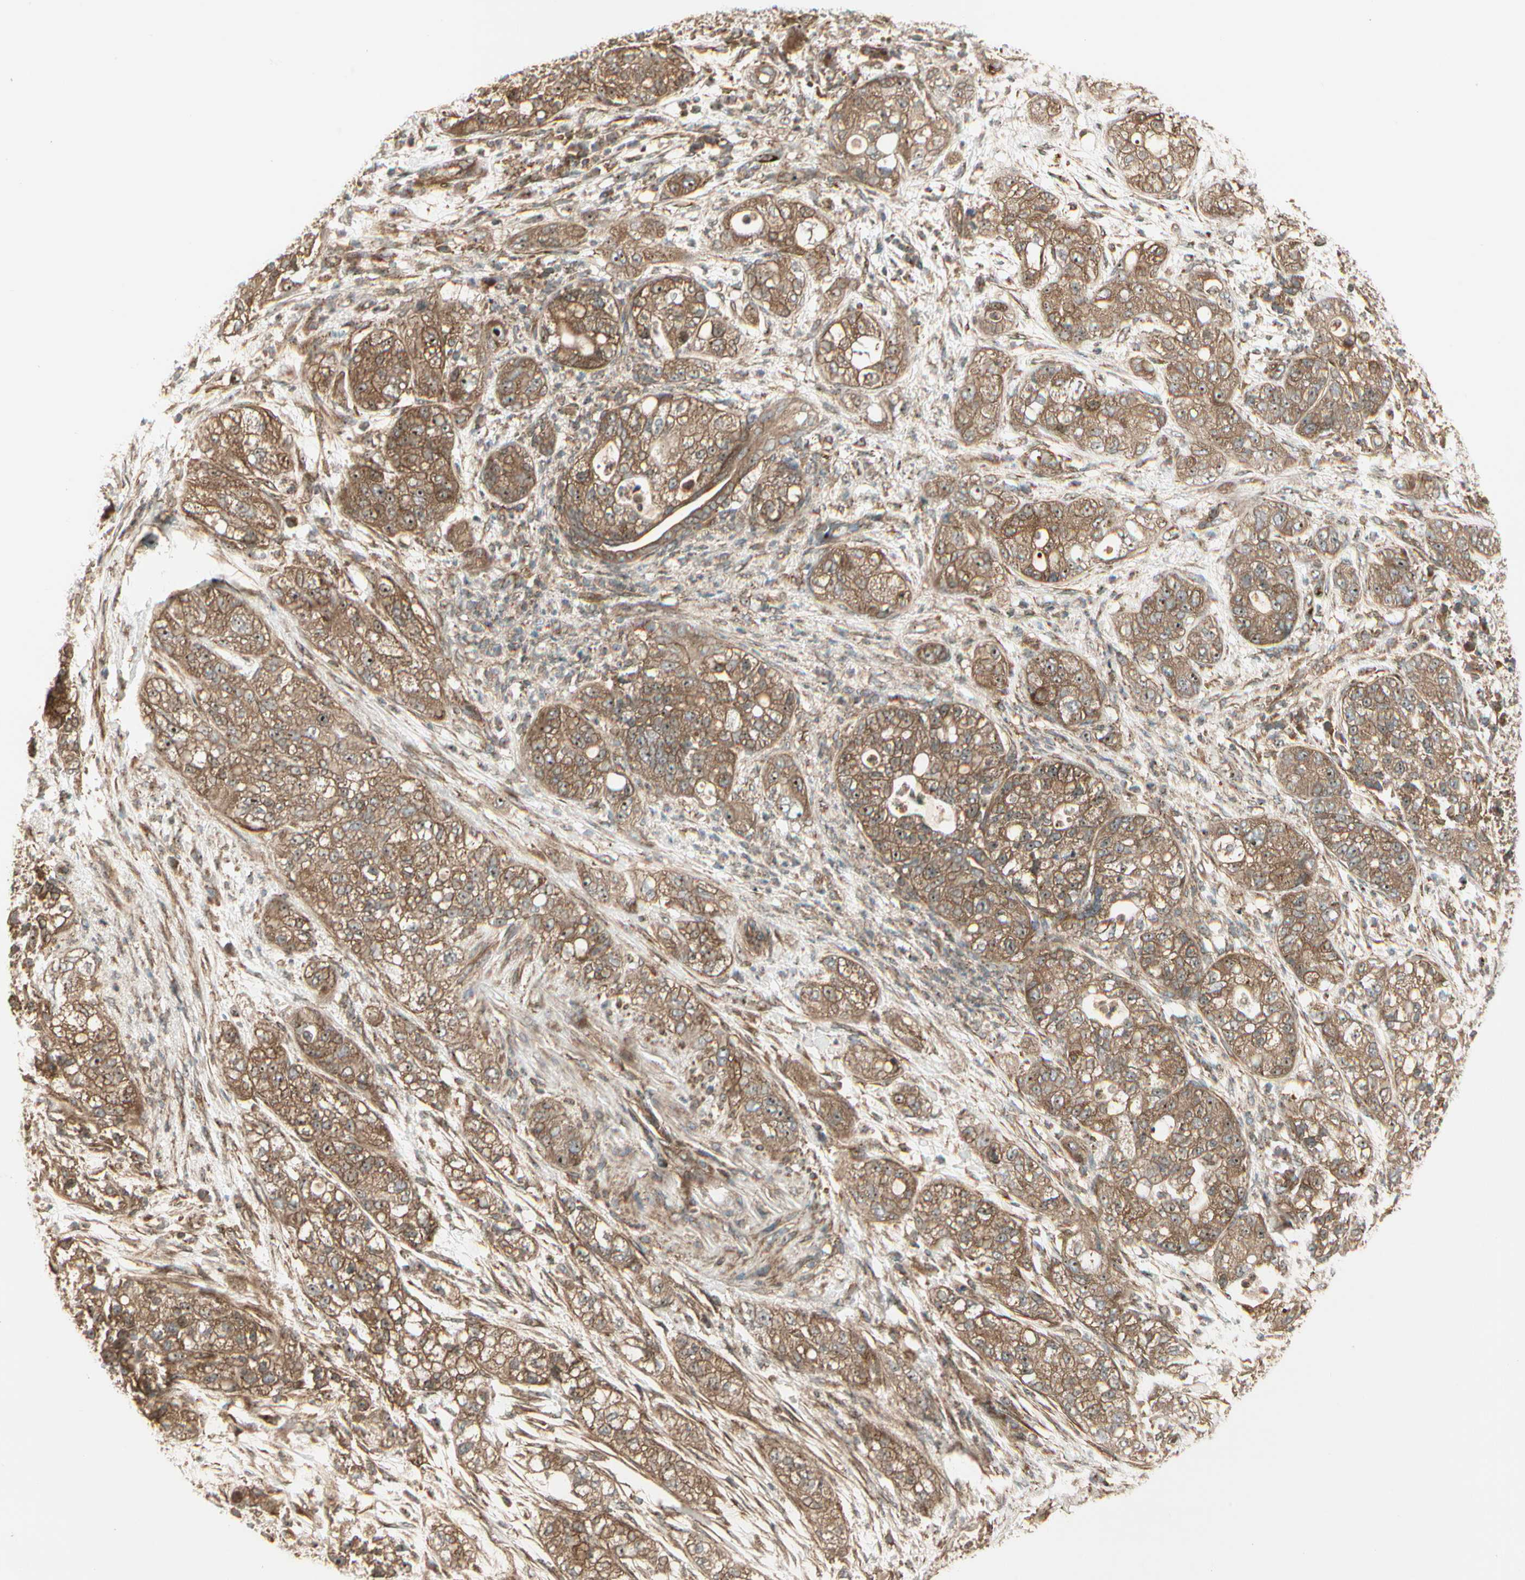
{"staining": {"intensity": "moderate", "quantity": ">75%", "location": "cytoplasmic/membranous"}, "tissue": "pancreatic cancer", "cell_type": "Tumor cells", "image_type": "cancer", "snomed": [{"axis": "morphology", "description": "Adenocarcinoma, NOS"}, {"axis": "topography", "description": "Pancreas"}], "caption": "Immunohistochemistry (IHC) staining of pancreatic cancer (adenocarcinoma), which exhibits medium levels of moderate cytoplasmic/membranous staining in approximately >75% of tumor cells indicating moderate cytoplasmic/membranous protein staining. The staining was performed using DAB (3,3'-diaminobenzidine) (brown) for protein detection and nuclei were counterstained in hematoxylin (blue).", "gene": "FKBP15", "patient": {"sex": "female", "age": 78}}